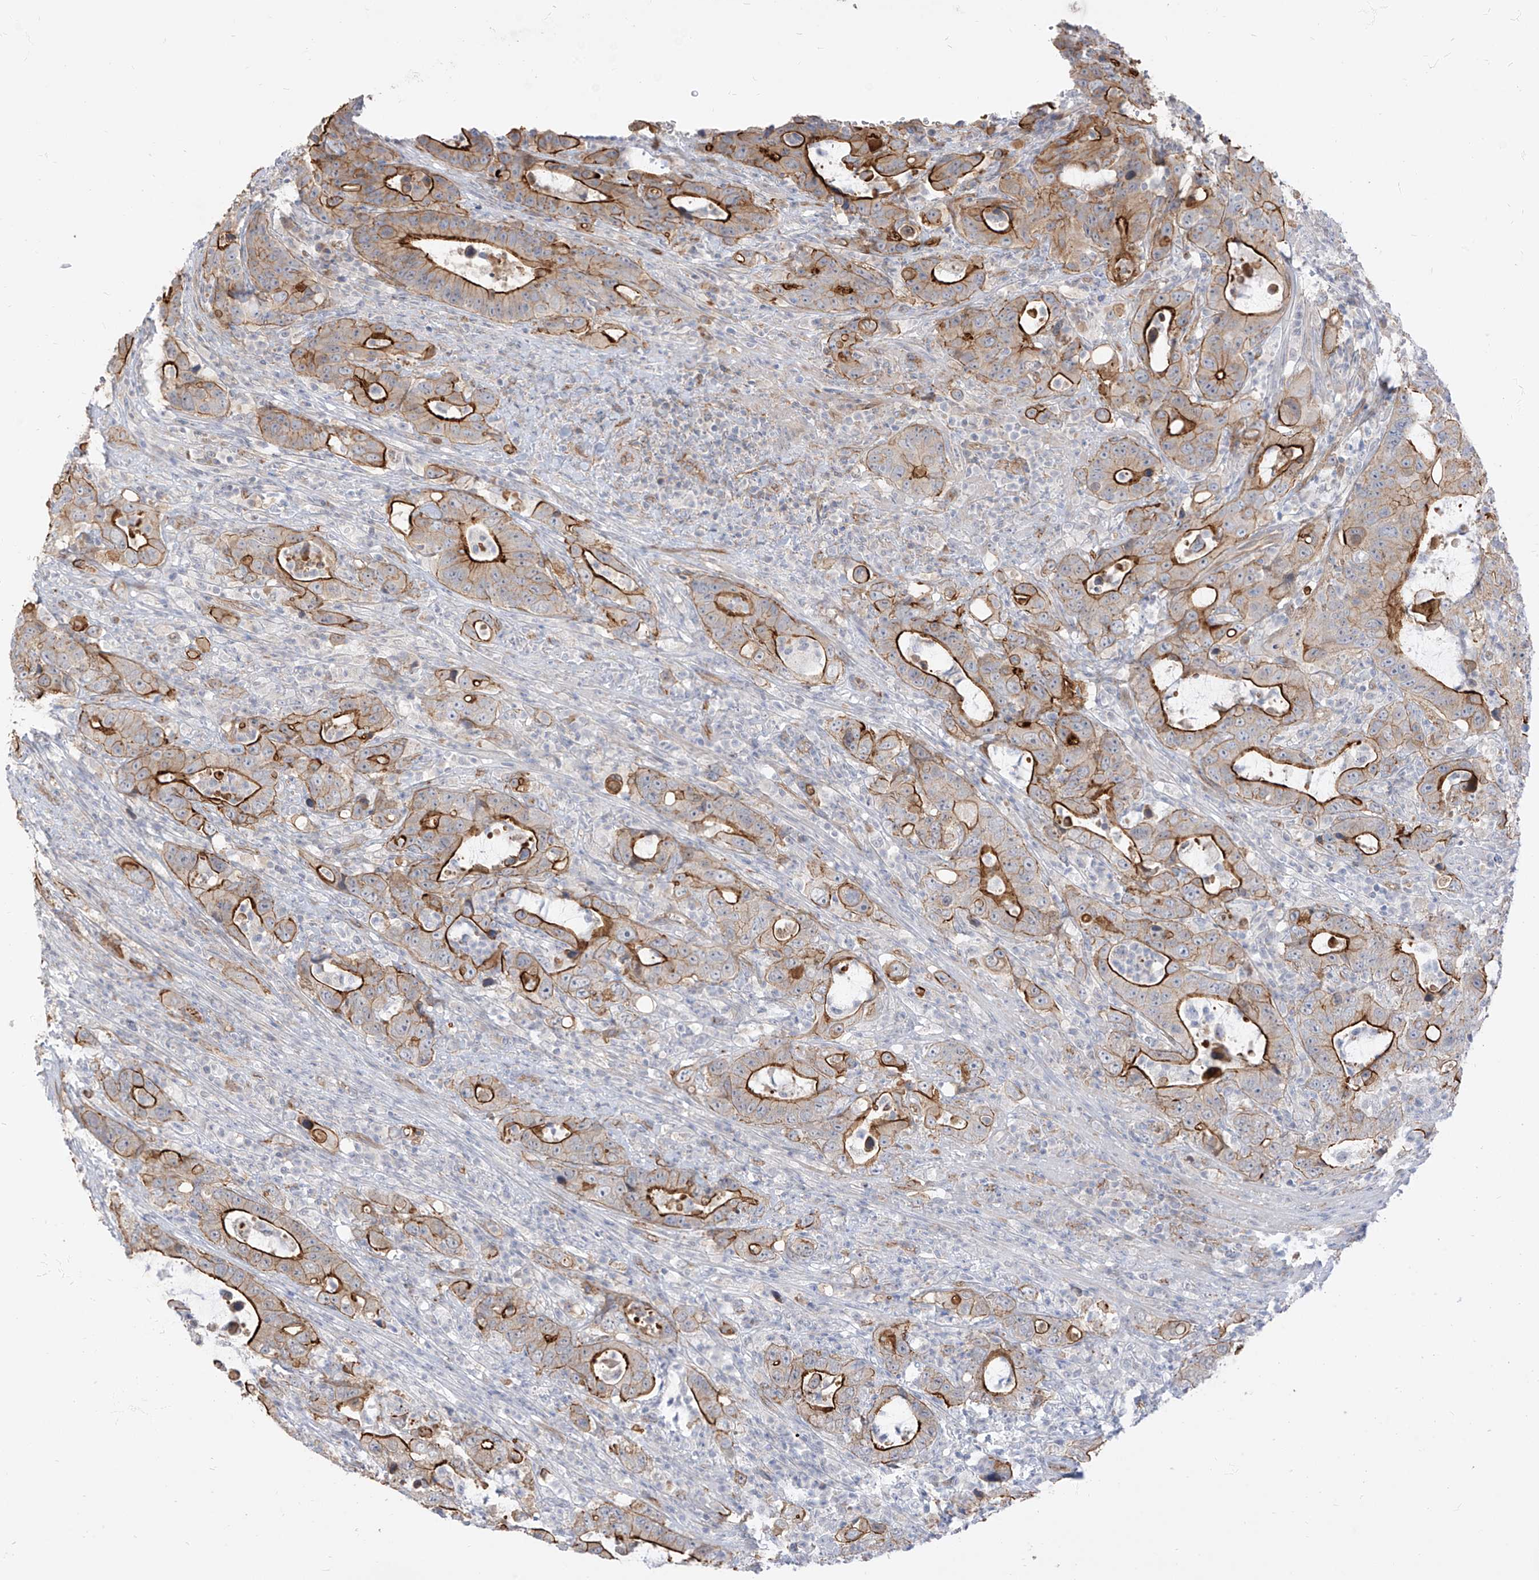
{"staining": {"intensity": "strong", "quantity": "25%-75%", "location": "cytoplasmic/membranous"}, "tissue": "colorectal cancer", "cell_type": "Tumor cells", "image_type": "cancer", "snomed": [{"axis": "morphology", "description": "Adenocarcinoma, NOS"}, {"axis": "topography", "description": "Colon"}], "caption": "Protein staining by immunohistochemistry reveals strong cytoplasmic/membranous expression in about 25%-75% of tumor cells in adenocarcinoma (colorectal). The protein of interest is shown in brown color, while the nuclei are stained blue.", "gene": "EPHX4", "patient": {"sex": "female", "age": 75}}